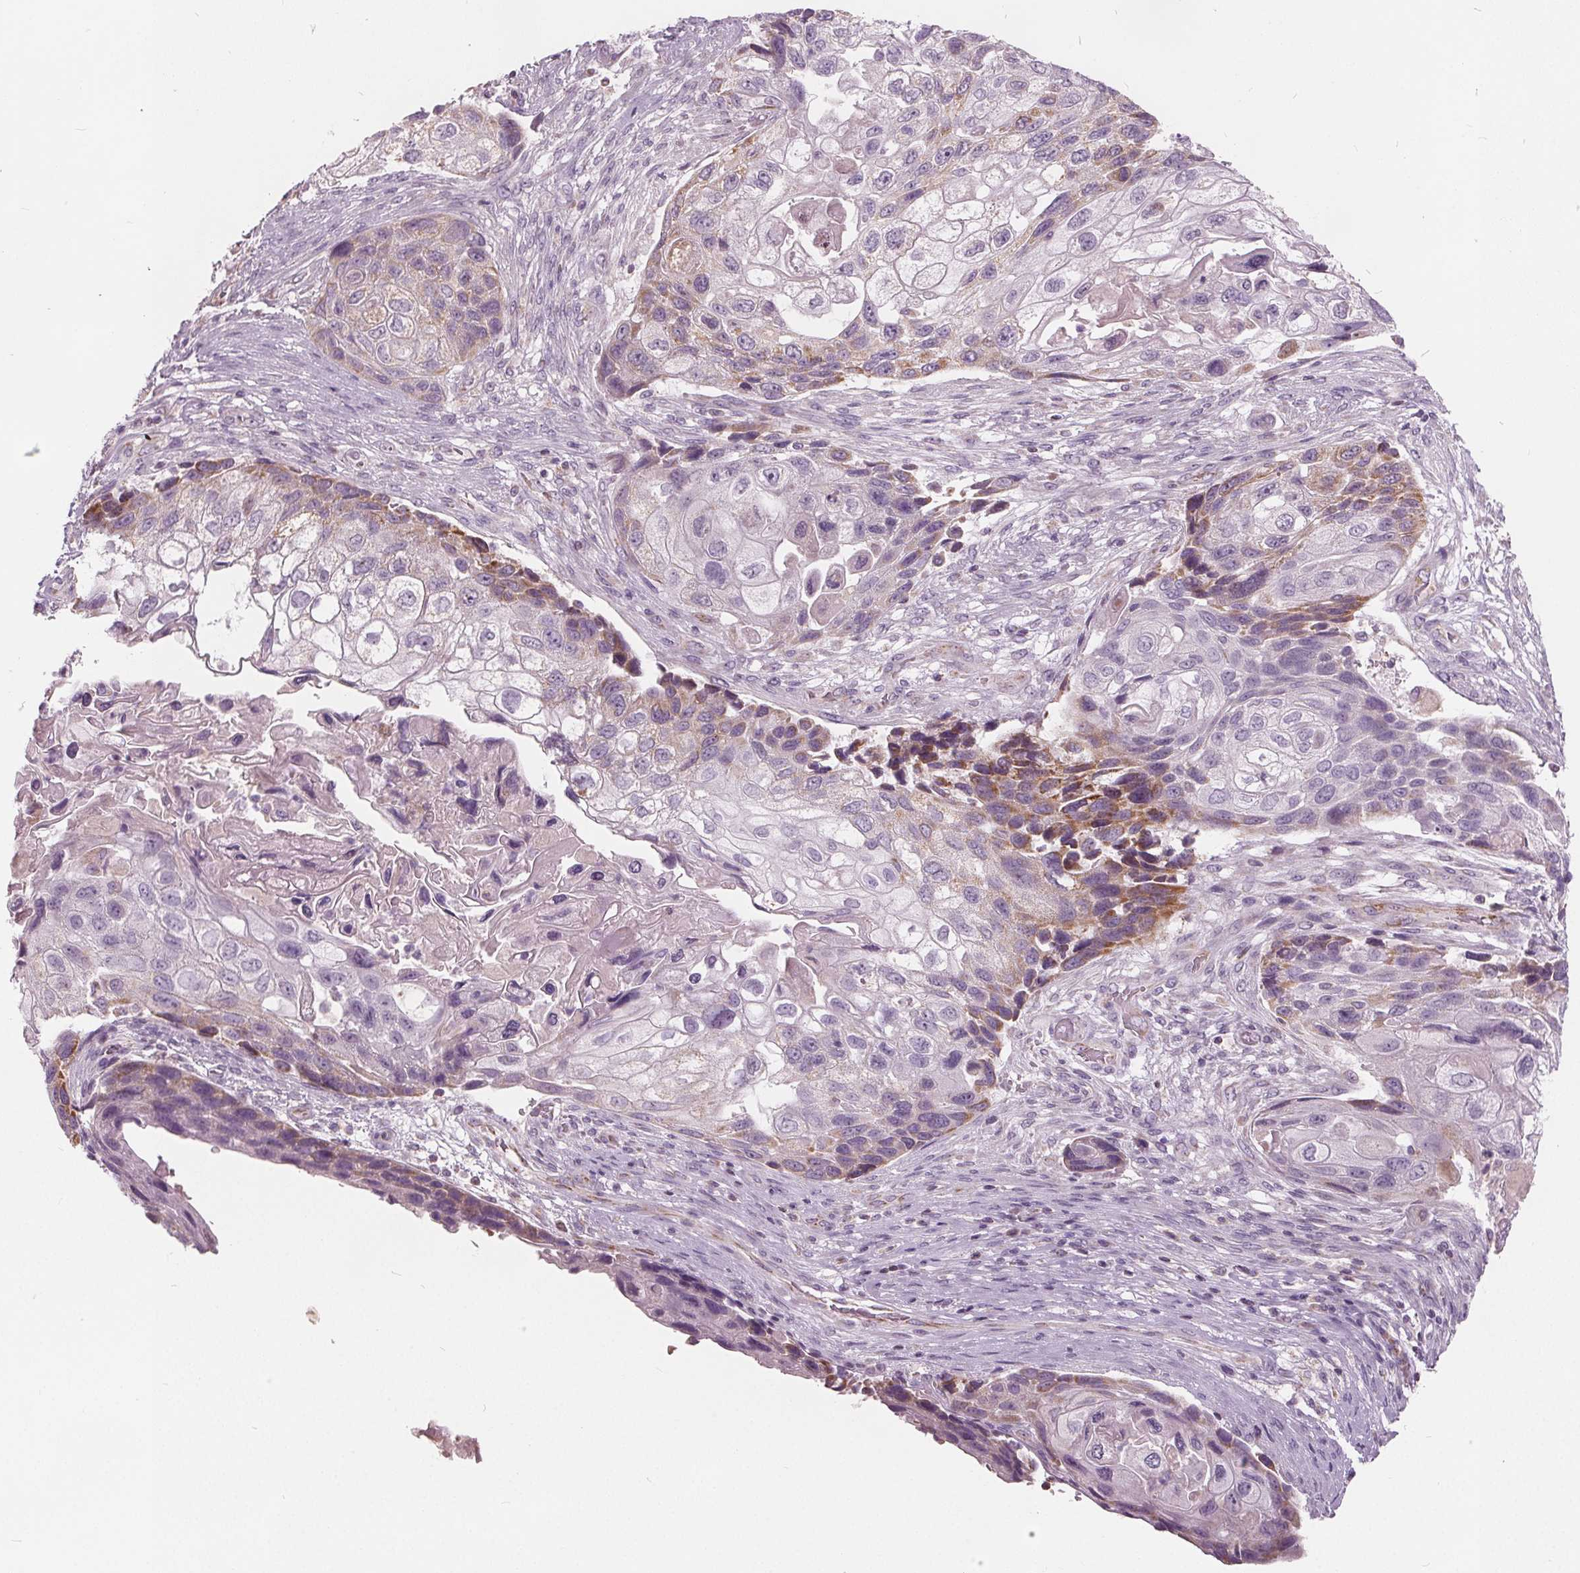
{"staining": {"intensity": "weak", "quantity": "<25%", "location": "cytoplasmic/membranous"}, "tissue": "lung cancer", "cell_type": "Tumor cells", "image_type": "cancer", "snomed": [{"axis": "morphology", "description": "Squamous cell carcinoma, NOS"}, {"axis": "topography", "description": "Lung"}], "caption": "IHC image of lung cancer (squamous cell carcinoma) stained for a protein (brown), which demonstrates no expression in tumor cells.", "gene": "ECI2", "patient": {"sex": "male", "age": 69}}